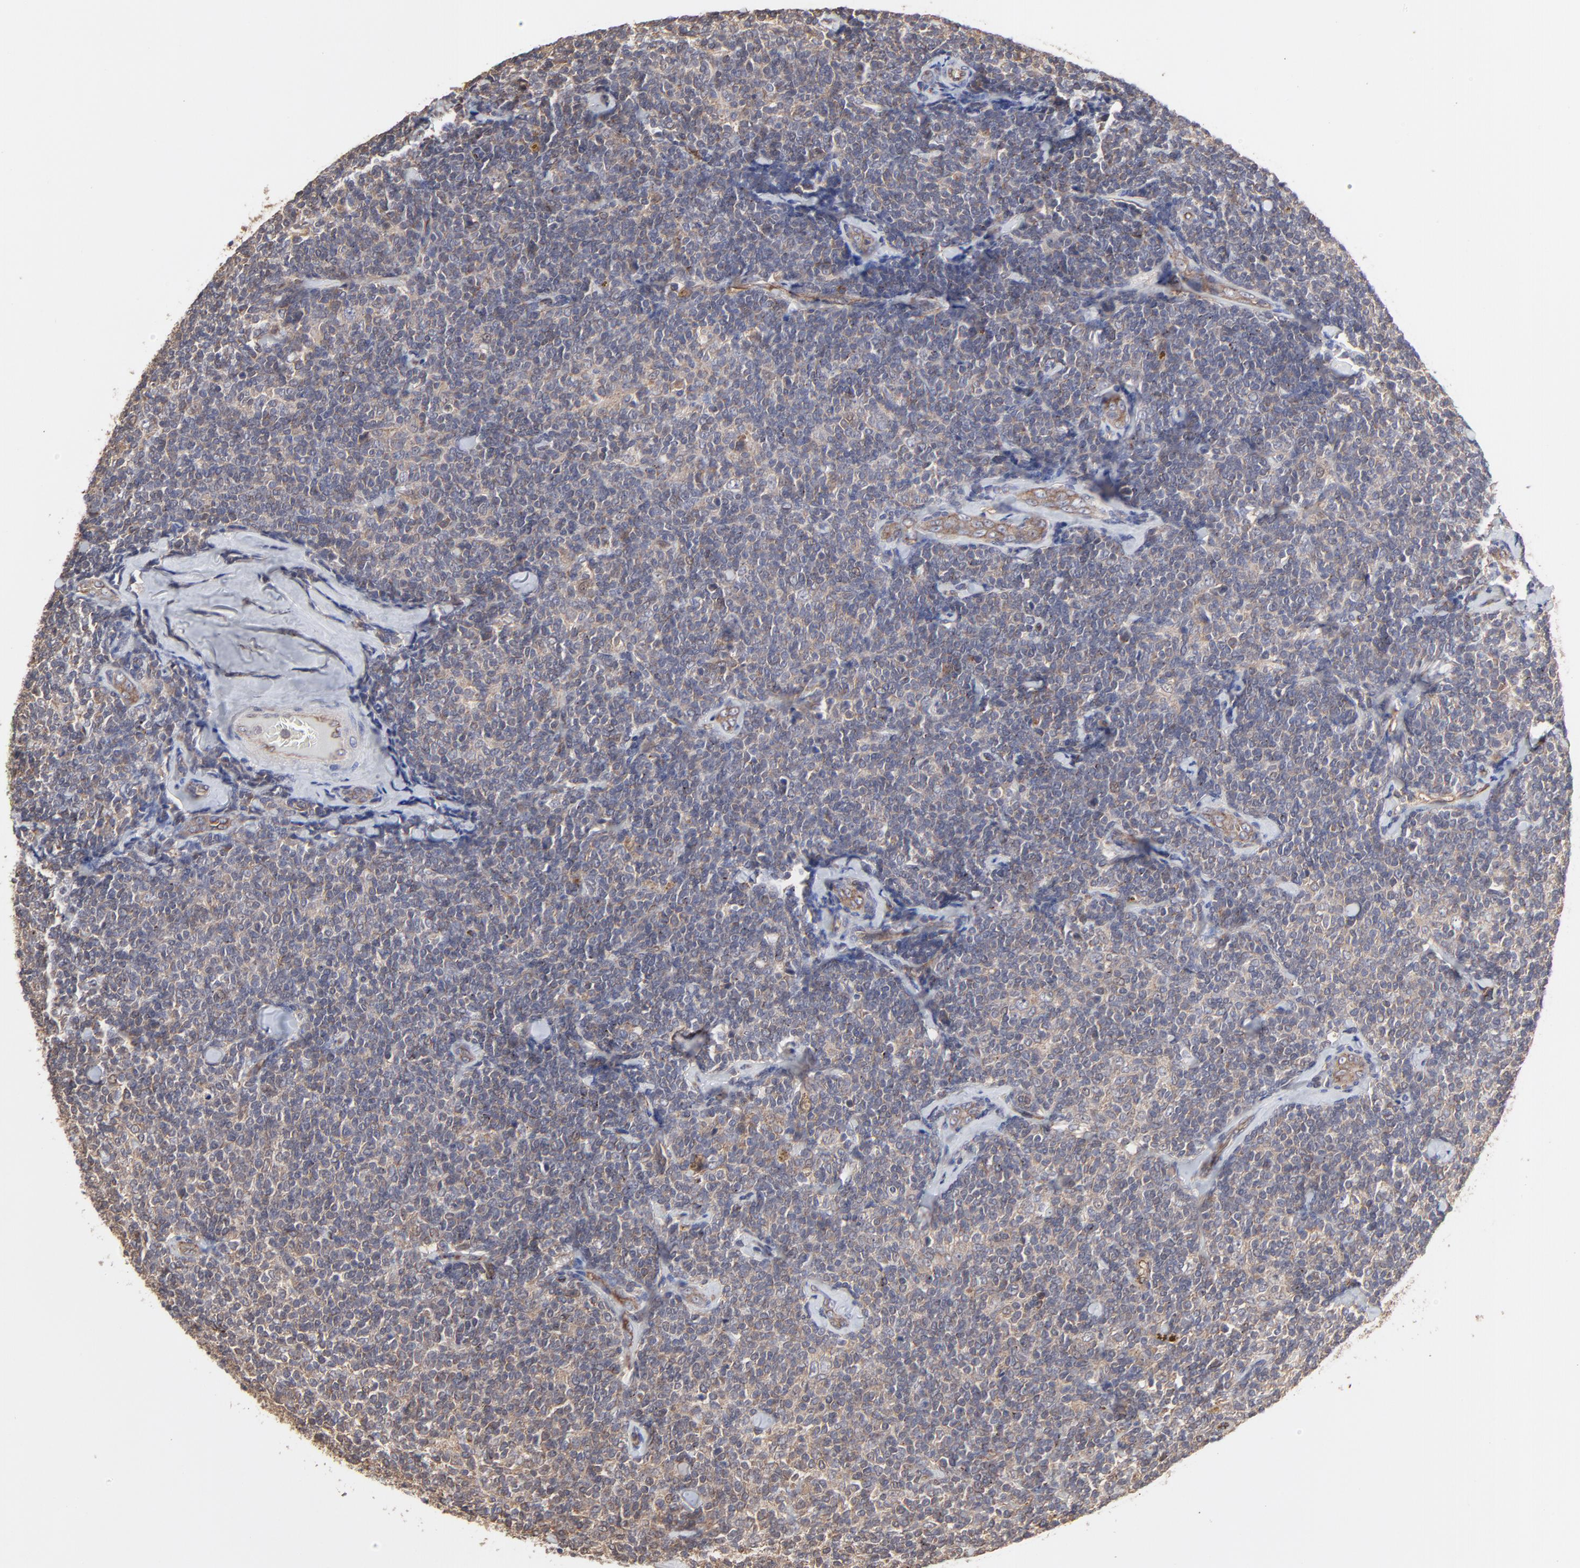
{"staining": {"intensity": "weak", "quantity": "25%-75%", "location": "cytoplasmic/membranous"}, "tissue": "lymphoma", "cell_type": "Tumor cells", "image_type": "cancer", "snomed": [{"axis": "morphology", "description": "Malignant lymphoma, non-Hodgkin's type, Low grade"}, {"axis": "topography", "description": "Lymph node"}], "caption": "Protein expression analysis of lymphoma exhibits weak cytoplasmic/membranous positivity in approximately 25%-75% of tumor cells.", "gene": "ARMT1", "patient": {"sex": "female", "age": 56}}